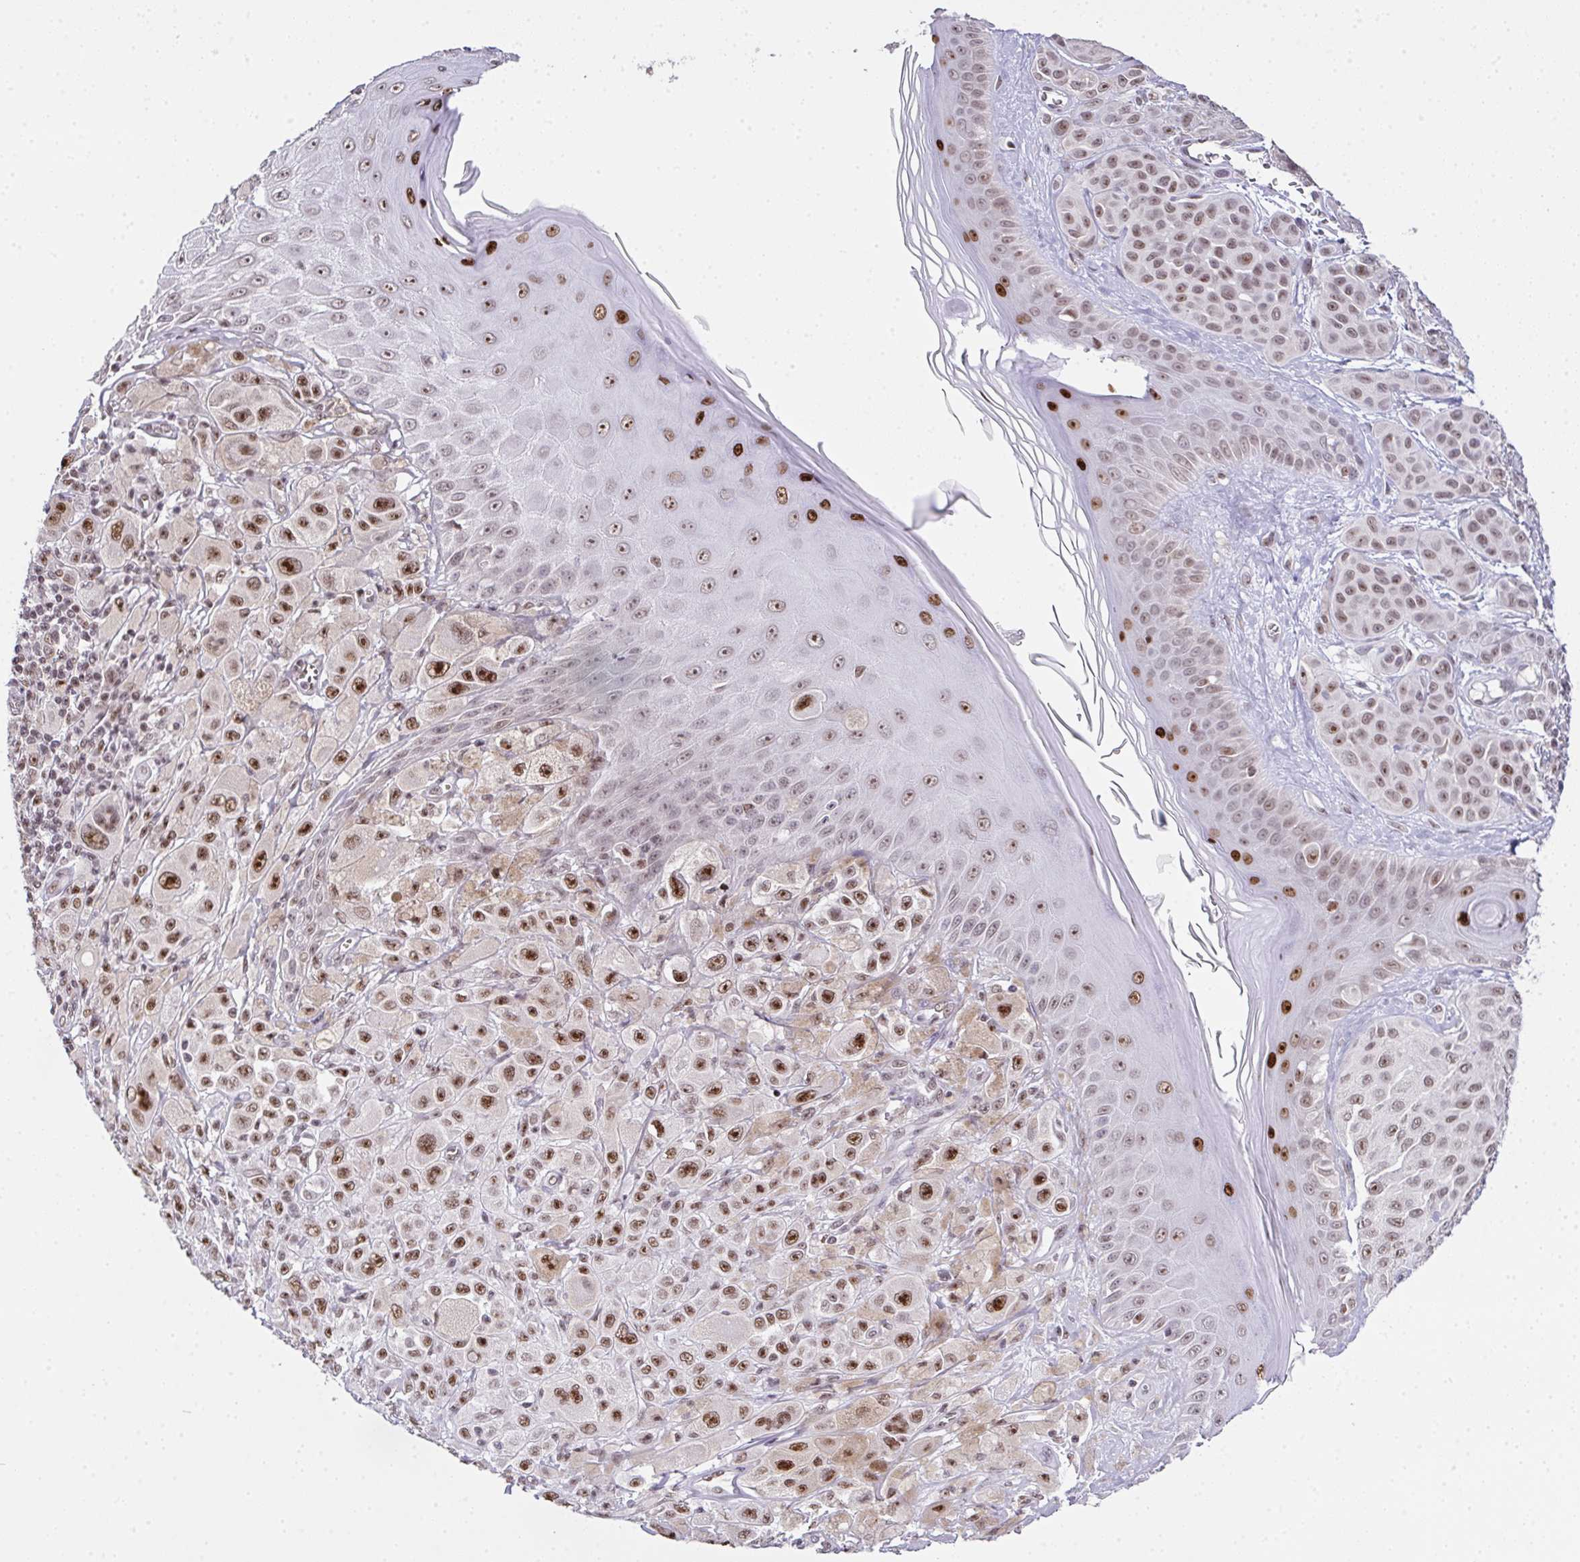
{"staining": {"intensity": "moderate", "quantity": ">75%", "location": "nuclear"}, "tissue": "melanoma", "cell_type": "Tumor cells", "image_type": "cancer", "snomed": [{"axis": "morphology", "description": "Malignant melanoma, NOS"}, {"axis": "topography", "description": "Skin"}], "caption": "Malignant melanoma tissue displays moderate nuclear positivity in about >75% of tumor cells, visualized by immunohistochemistry.", "gene": "ZNF800", "patient": {"sex": "male", "age": 67}}